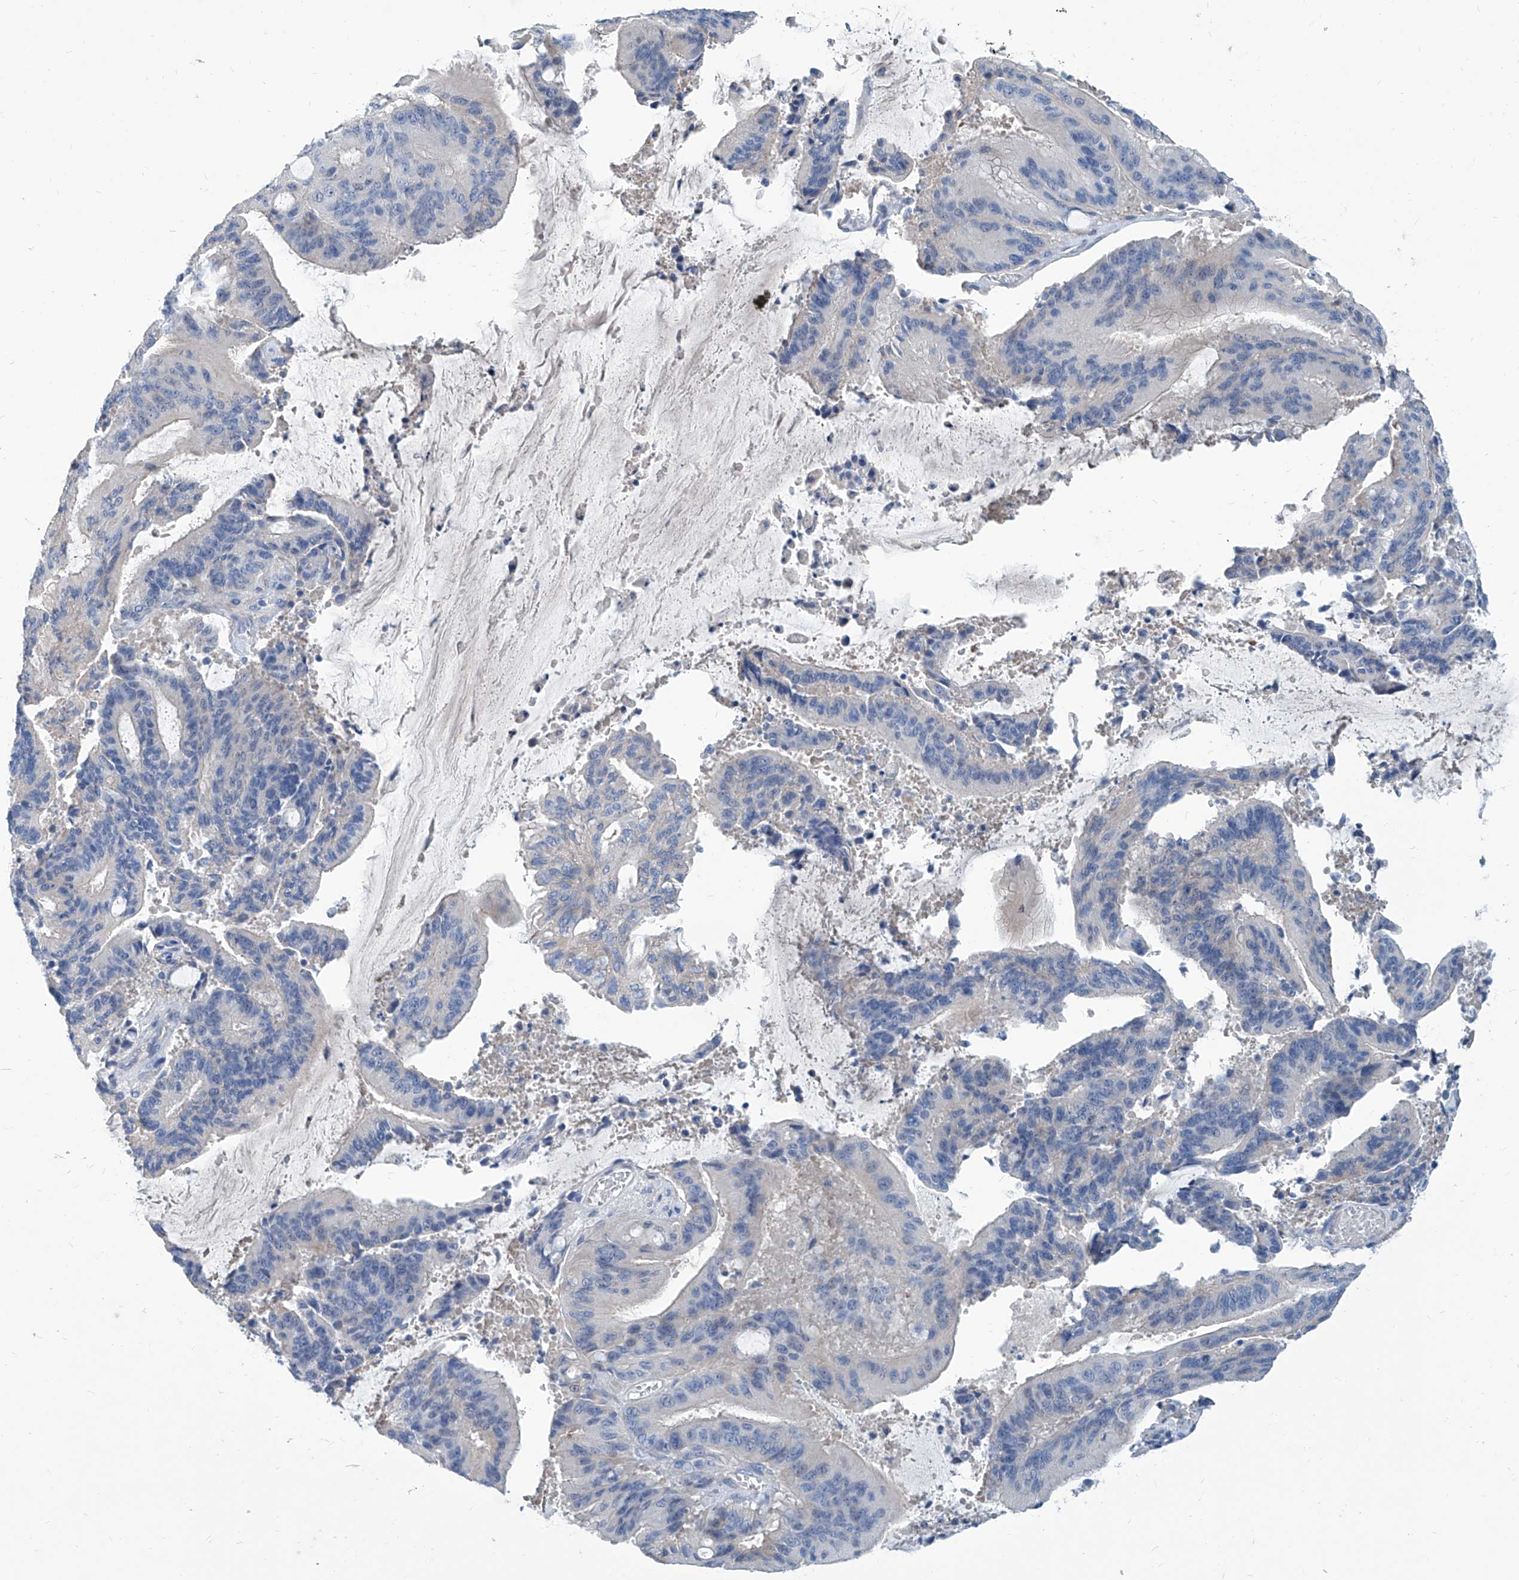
{"staining": {"intensity": "negative", "quantity": "none", "location": "none"}, "tissue": "liver cancer", "cell_type": "Tumor cells", "image_type": "cancer", "snomed": [{"axis": "morphology", "description": "Normal tissue, NOS"}, {"axis": "morphology", "description": "Cholangiocarcinoma"}, {"axis": "topography", "description": "Liver"}, {"axis": "topography", "description": "Peripheral nerve tissue"}], "caption": "This image is of liver cancer stained with IHC to label a protein in brown with the nuclei are counter-stained blue. There is no expression in tumor cells.", "gene": "ZNF519", "patient": {"sex": "female", "age": 73}}